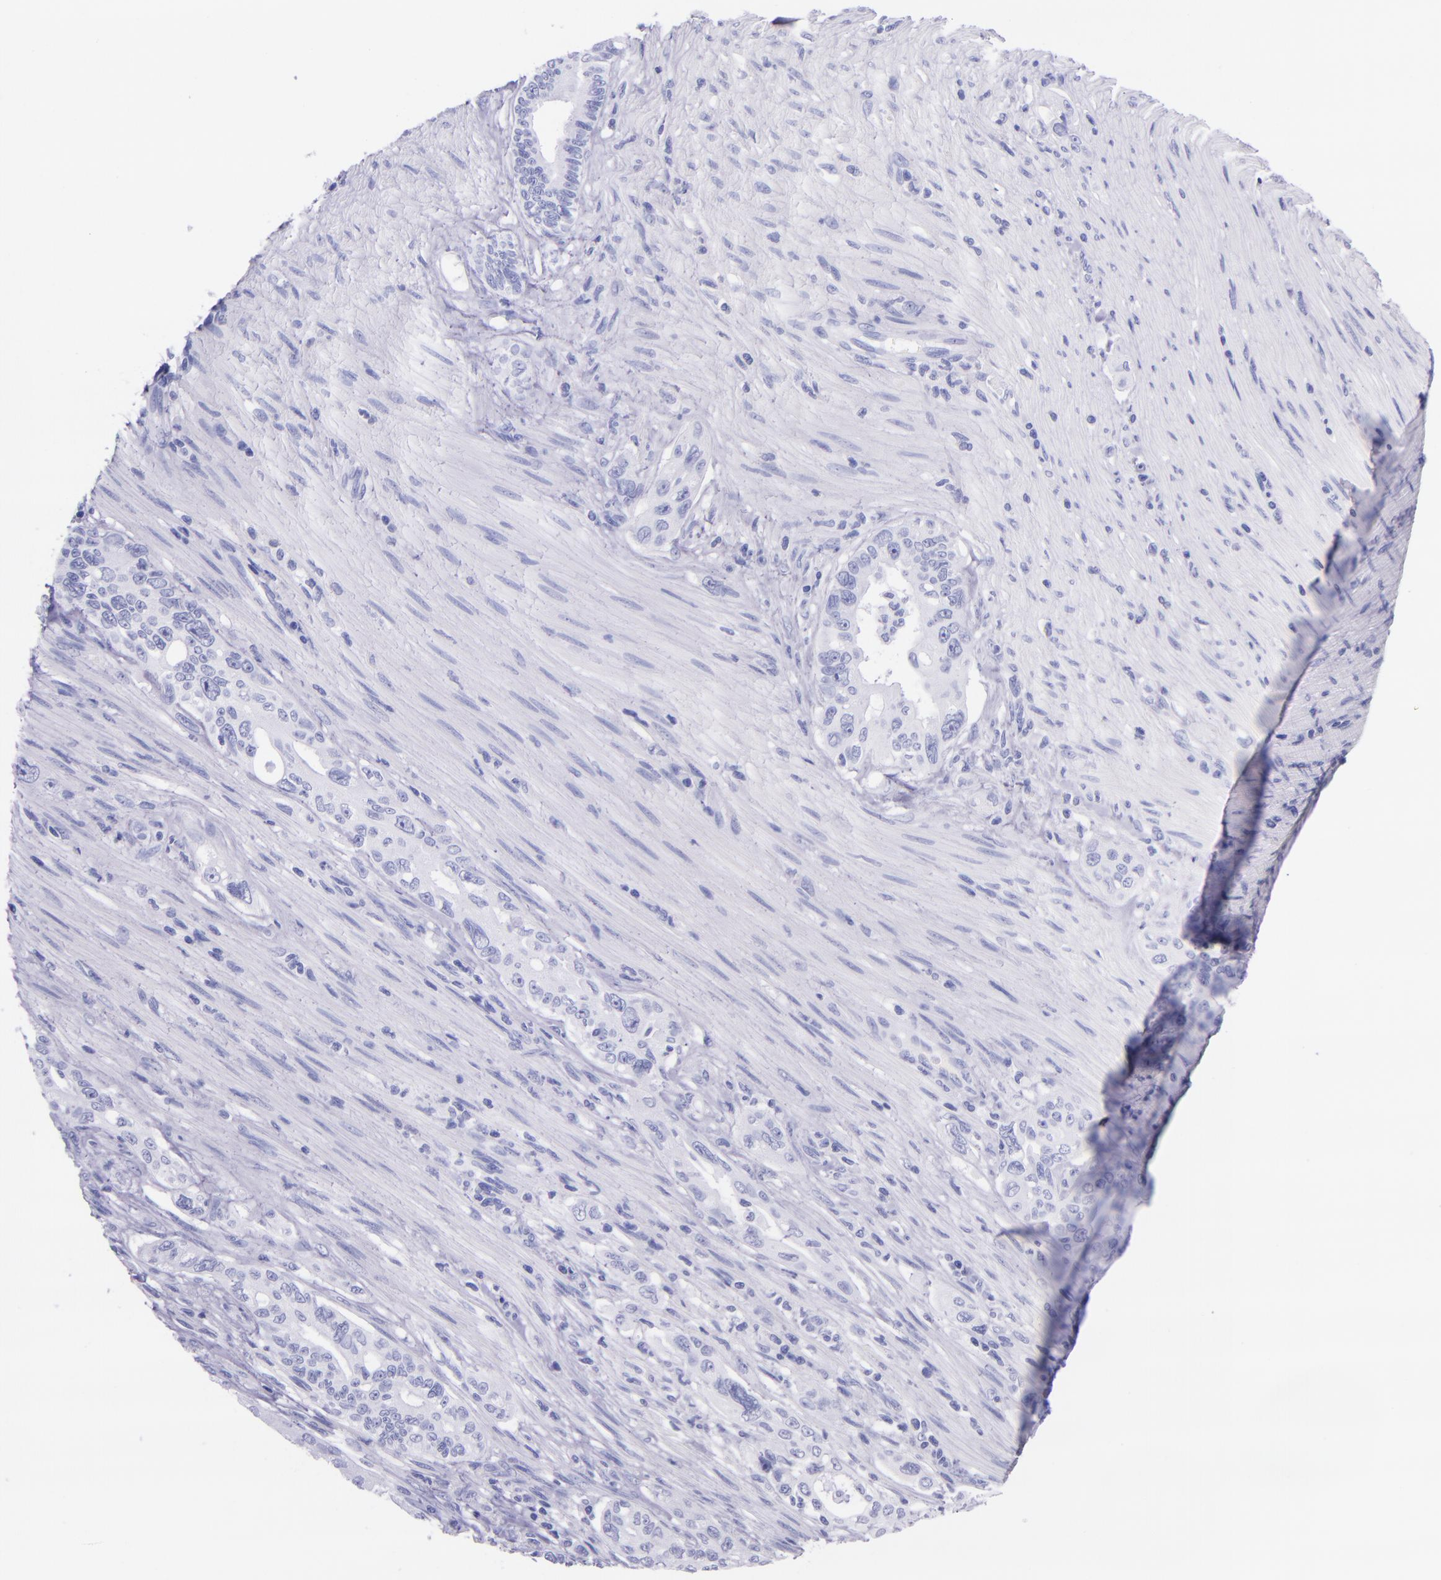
{"staining": {"intensity": "negative", "quantity": "none", "location": "none"}, "tissue": "pancreatic cancer", "cell_type": "Tumor cells", "image_type": "cancer", "snomed": [{"axis": "morphology", "description": "Normal tissue, NOS"}, {"axis": "topography", "description": "Pancreas"}], "caption": "A photomicrograph of human pancreatic cancer is negative for staining in tumor cells. The staining was performed using DAB (3,3'-diaminobenzidine) to visualize the protein expression in brown, while the nuclei were stained in blue with hematoxylin (Magnification: 20x).", "gene": "MBP", "patient": {"sex": "male", "age": 42}}